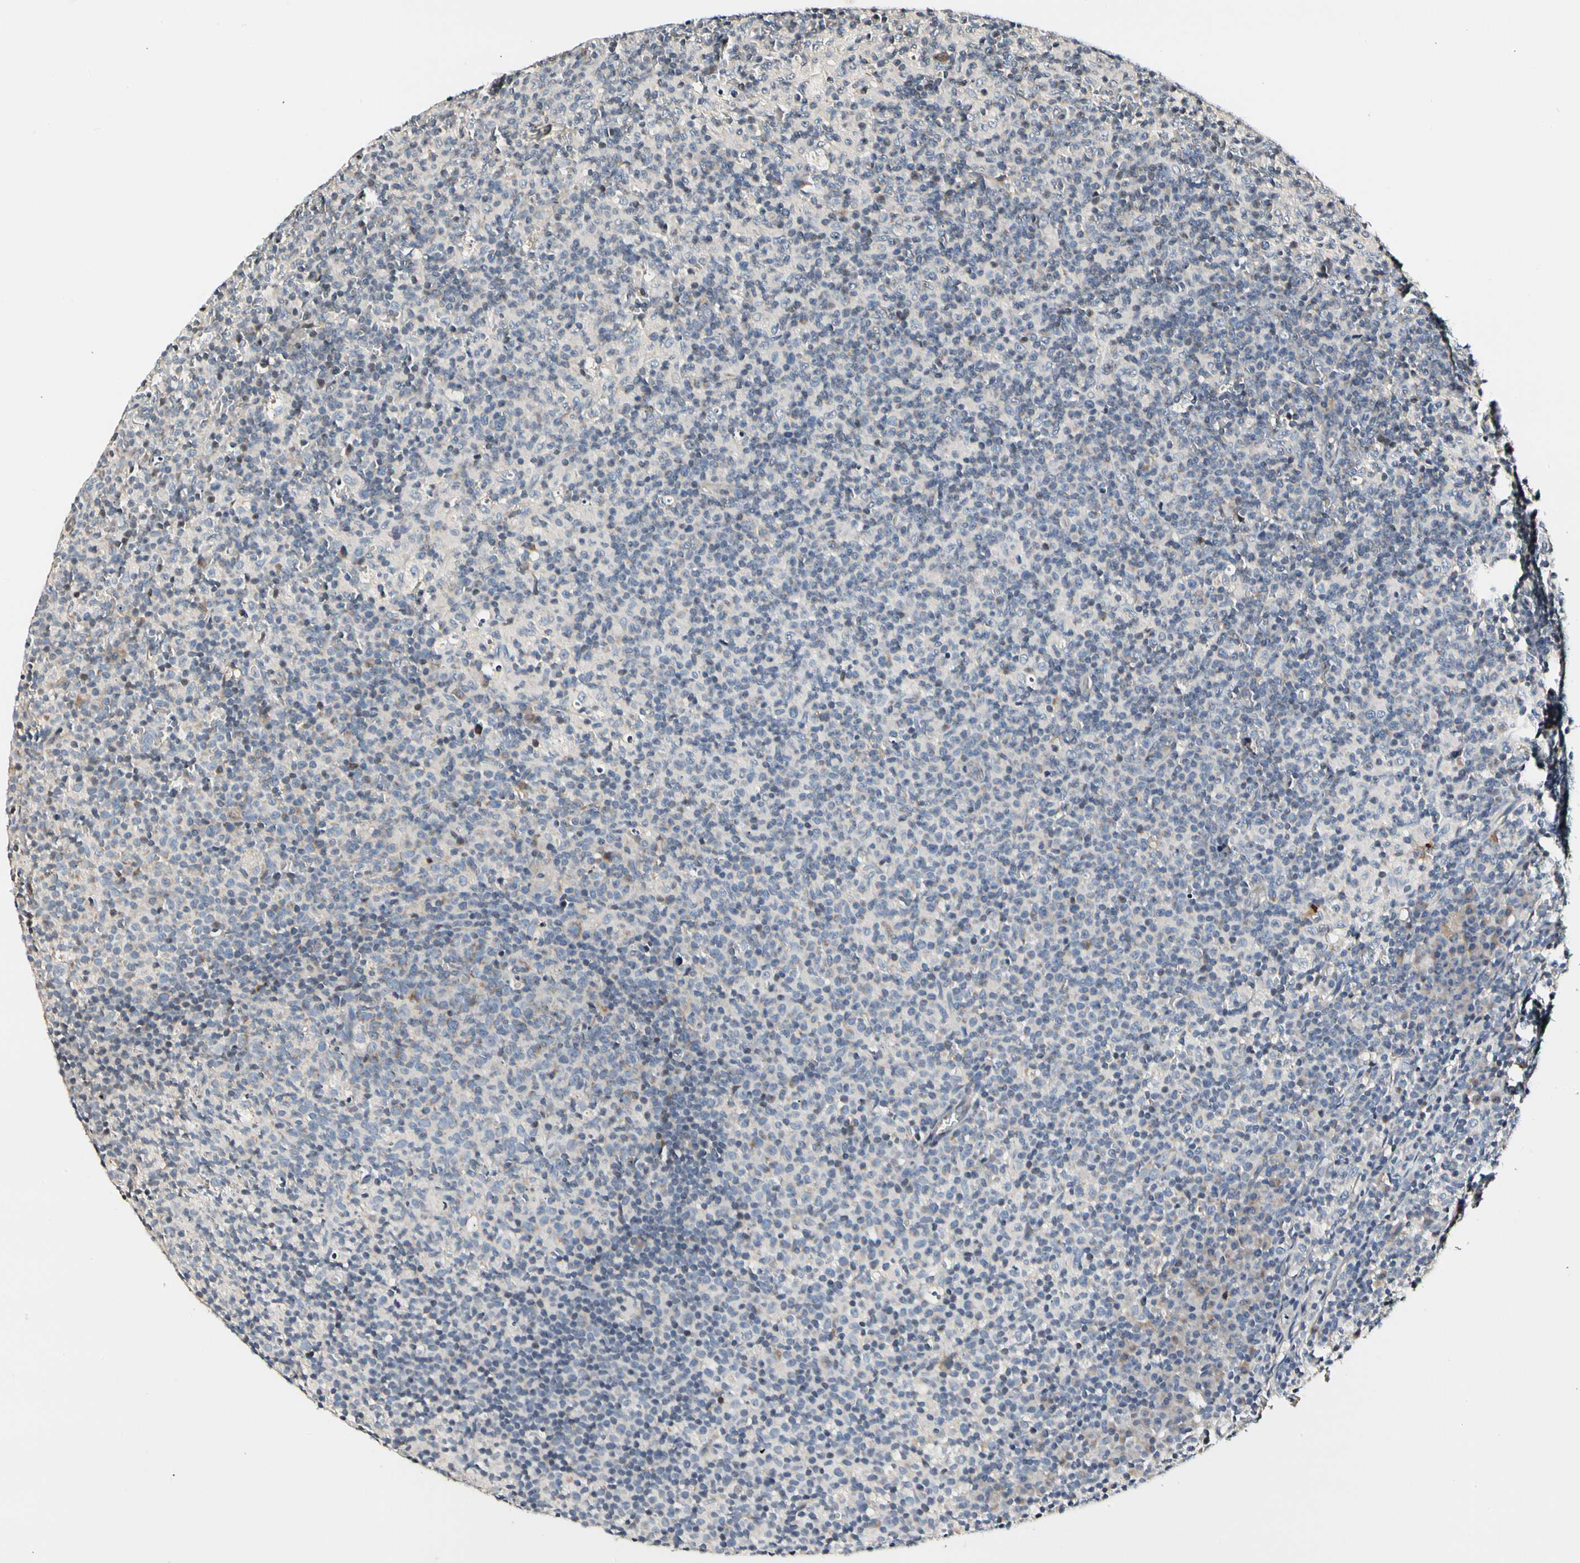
{"staining": {"intensity": "negative", "quantity": "none", "location": "none"}, "tissue": "lymph node", "cell_type": "Germinal center cells", "image_type": "normal", "snomed": [{"axis": "morphology", "description": "Normal tissue, NOS"}, {"axis": "morphology", "description": "Inflammation, NOS"}, {"axis": "topography", "description": "Lymph node"}], "caption": "High magnification brightfield microscopy of benign lymph node stained with DAB (brown) and counterstained with hematoxylin (blue): germinal center cells show no significant staining. Brightfield microscopy of IHC stained with DAB (brown) and hematoxylin (blue), captured at high magnification.", "gene": "SOX30", "patient": {"sex": "male", "age": 55}}